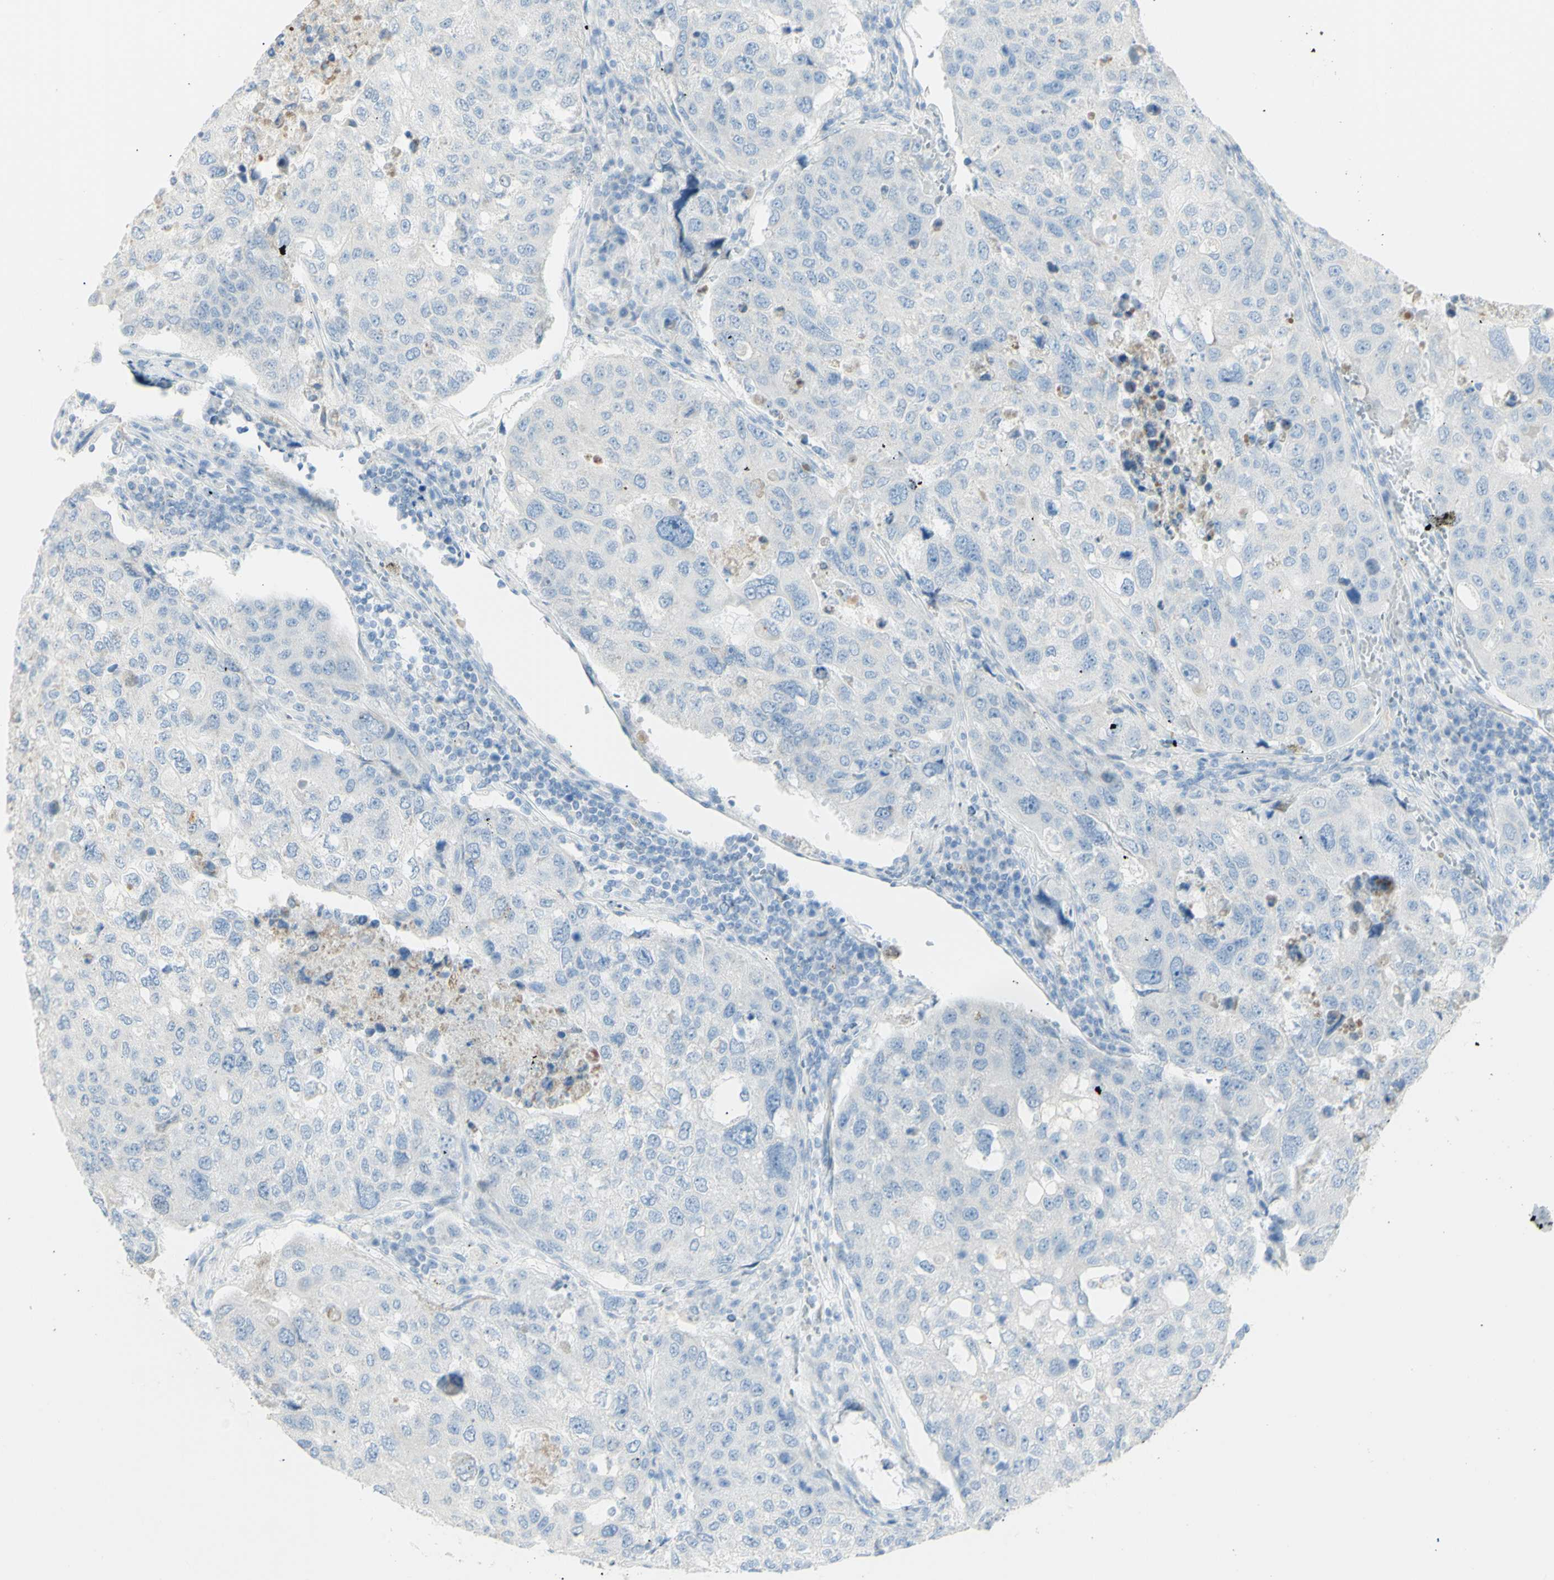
{"staining": {"intensity": "negative", "quantity": "none", "location": "none"}, "tissue": "urothelial cancer", "cell_type": "Tumor cells", "image_type": "cancer", "snomed": [{"axis": "morphology", "description": "Urothelial carcinoma, High grade"}, {"axis": "topography", "description": "Lymph node"}, {"axis": "topography", "description": "Urinary bladder"}], "caption": "High power microscopy image of an IHC image of urothelial cancer, revealing no significant expression in tumor cells.", "gene": "LETM1", "patient": {"sex": "male", "age": 51}}